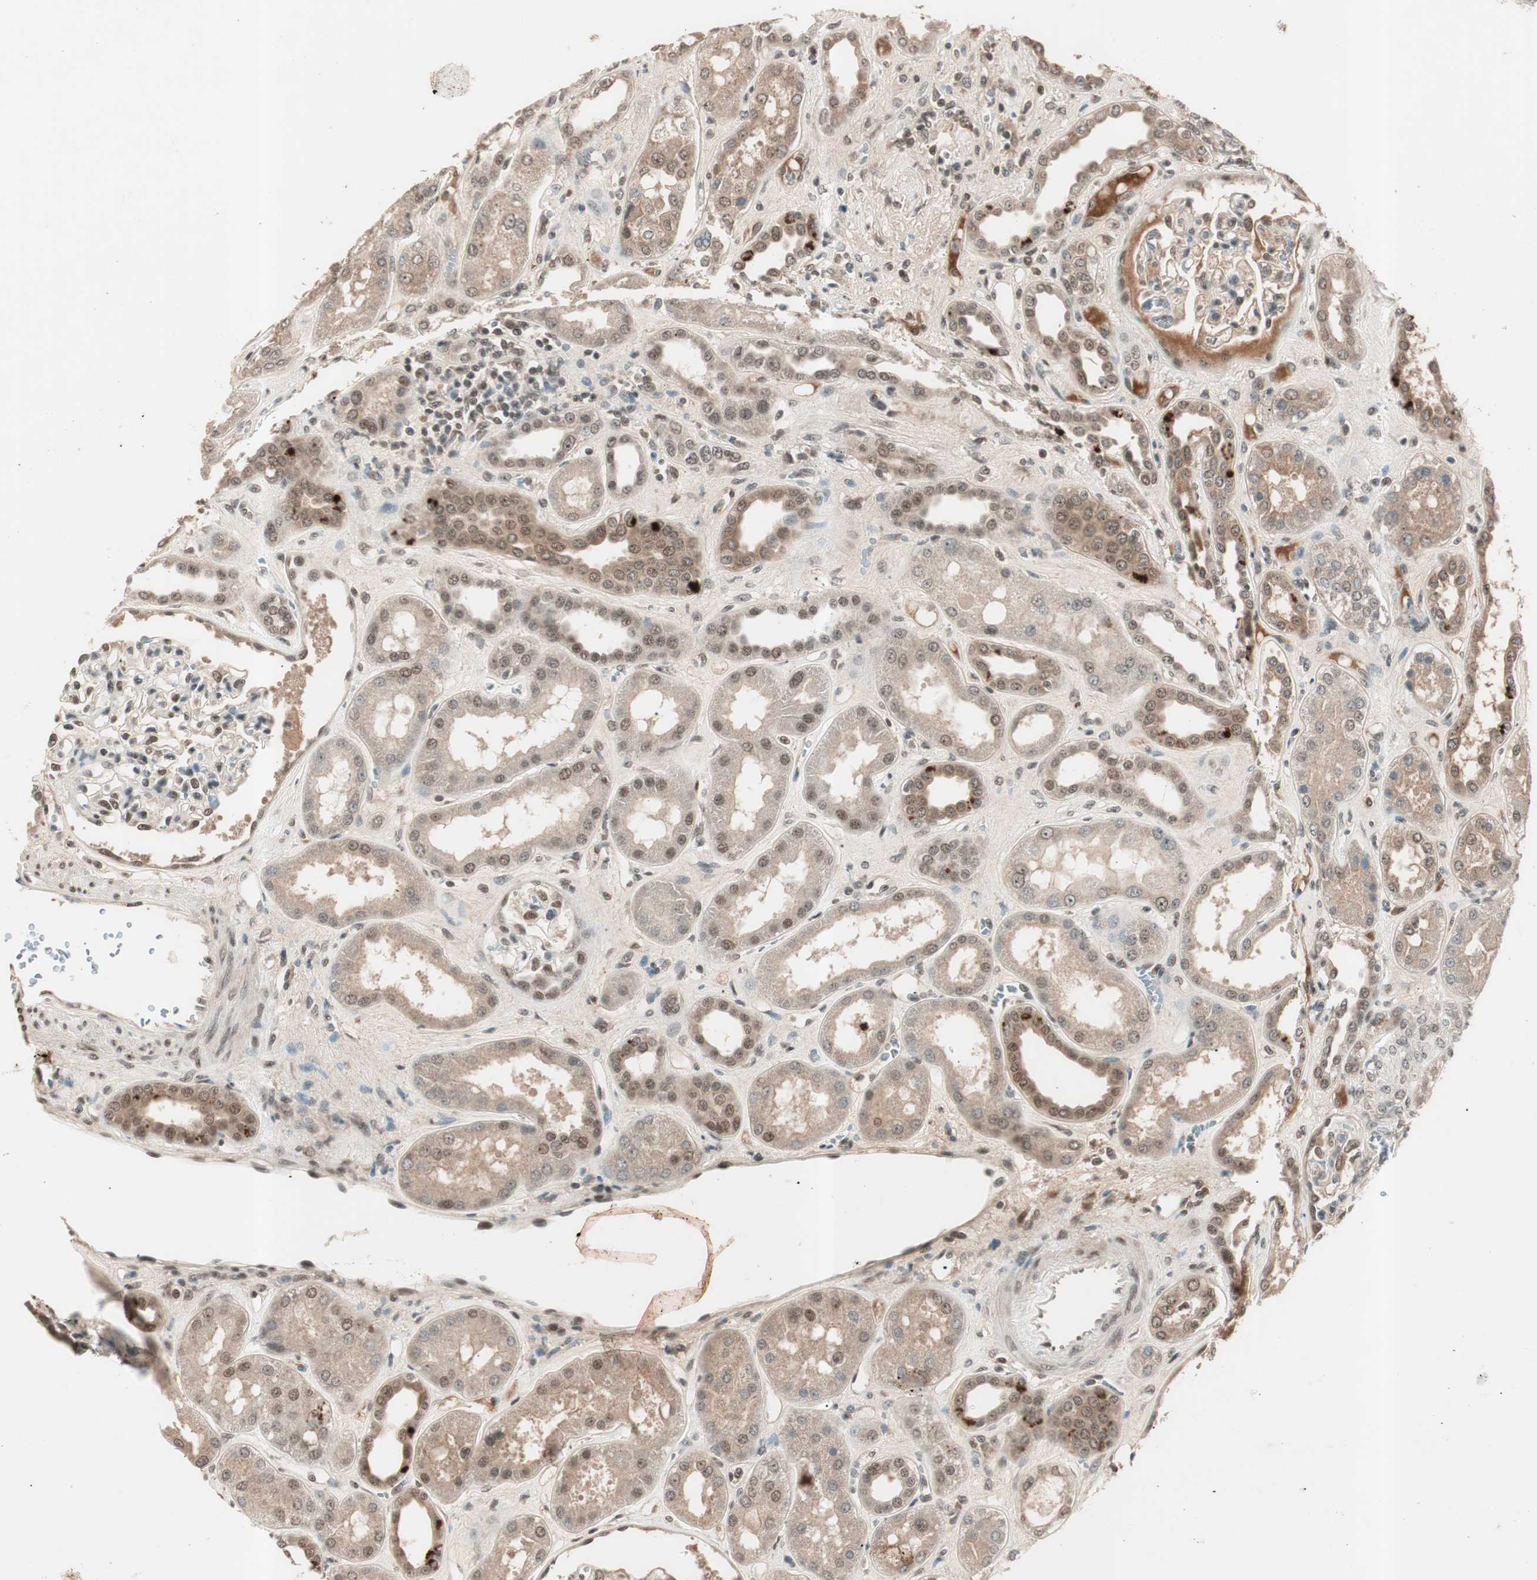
{"staining": {"intensity": "weak", "quantity": "25%-75%", "location": "nuclear"}, "tissue": "kidney", "cell_type": "Cells in glomeruli", "image_type": "normal", "snomed": [{"axis": "morphology", "description": "Normal tissue, NOS"}, {"axis": "topography", "description": "Kidney"}], "caption": "Weak nuclear protein staining is seen in approximately 25%-75% of cells in glomeruli in kidney.", "gene": "NFRKB", "patient": {"sex": "male", "age": 59}}